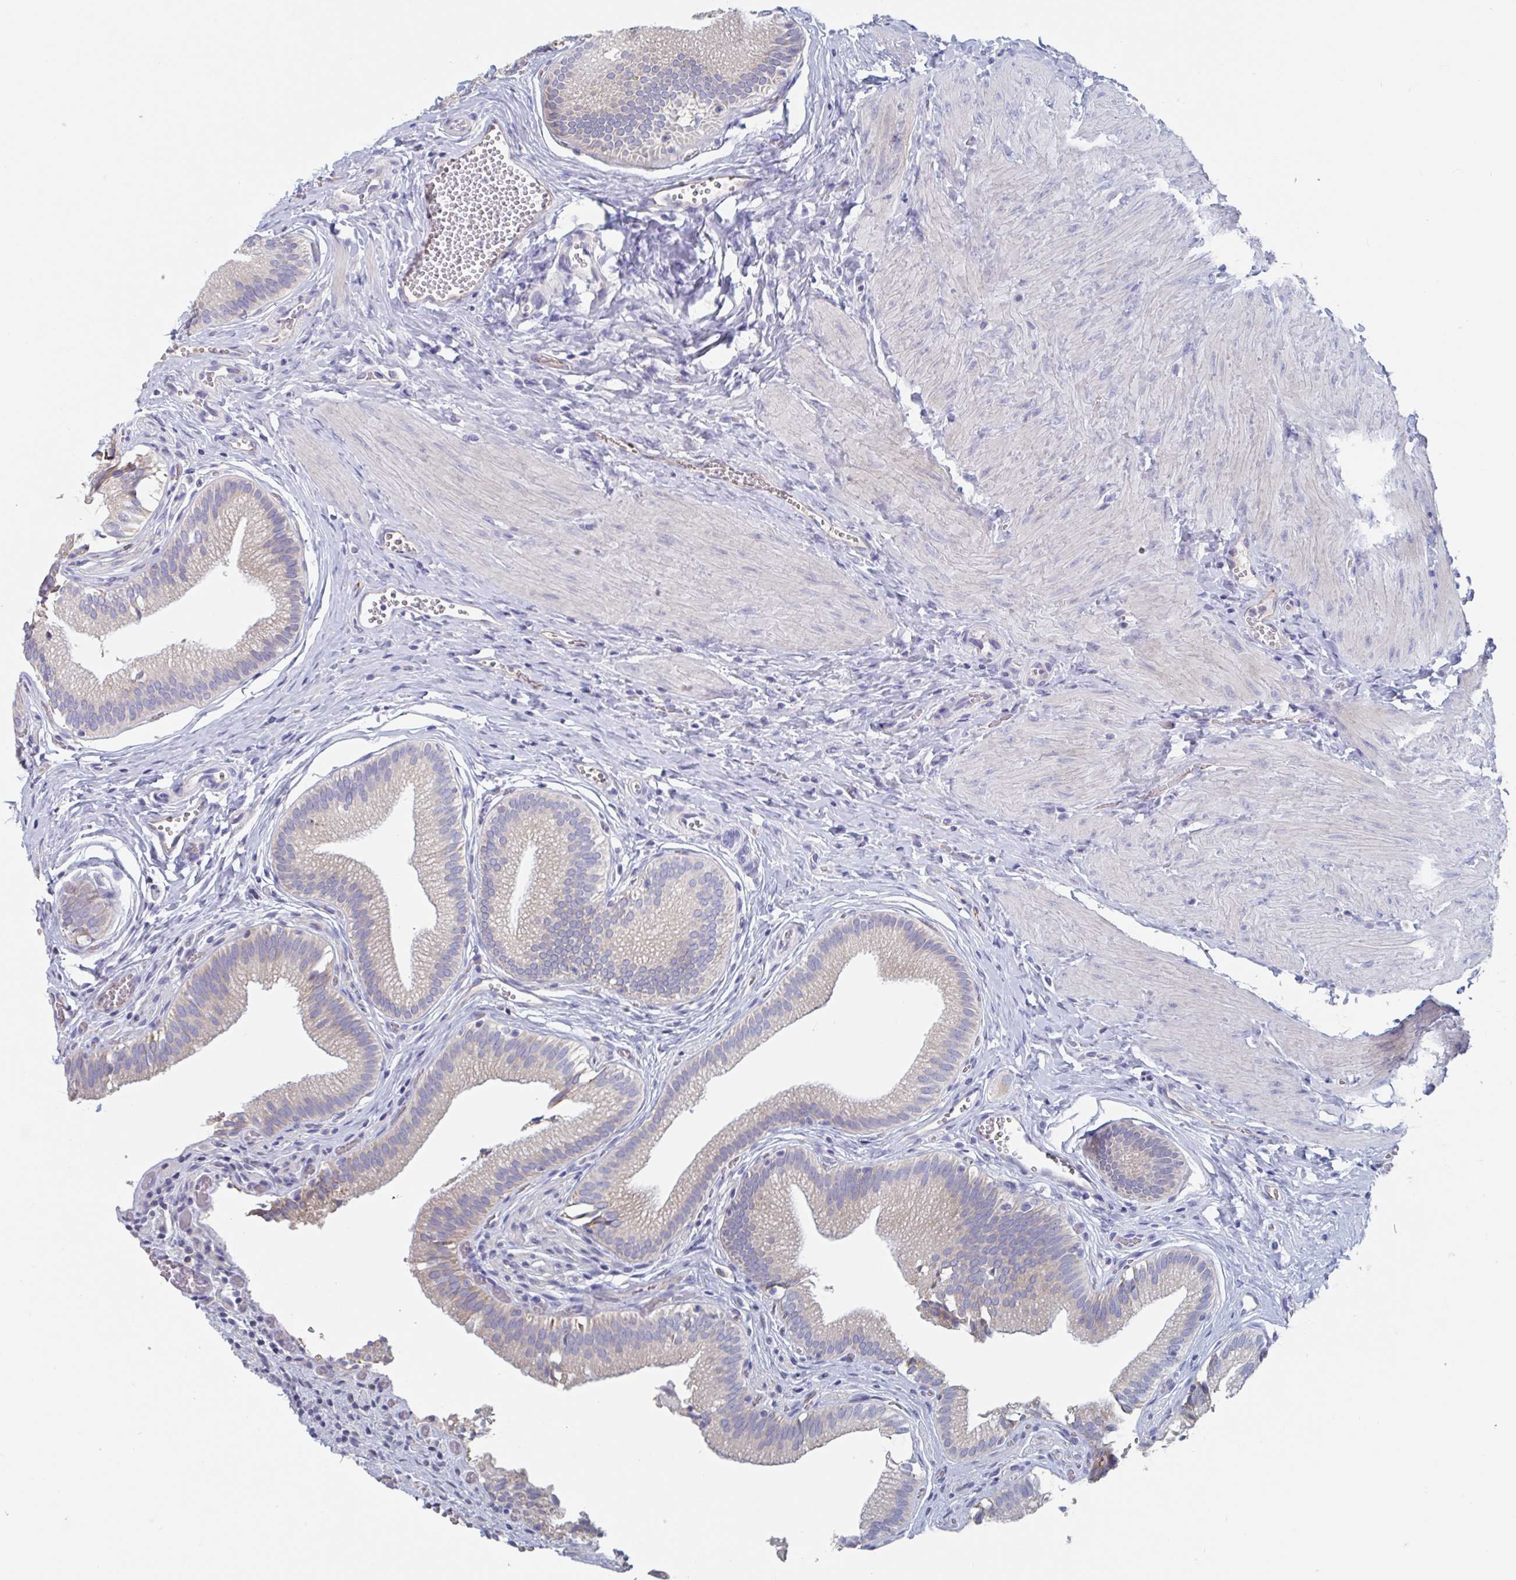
{"staining": {"intensity": "weak", "quantity": "<25%", "location": "cytoplasmic/membranous"}, "tissue": "gallbladder", "cell_type": "Glandular cells", "image_type": "normal", "snomed": [{"axis": "morphology", "description": "Normal tissue, NOS"}, {"axis": "topography", "description": "Gallbladder"}, {"axis": "topography", "description": "Peripheral nerve tissue"}], "caption": "This is a micrograph of IHC staining of normal gallbladder, which shows no expression in glandular cells. The staining is performed using DAB (3,3'-diaminobenzidine) brown chromogen with nuclei counter-stained in using hematoxylin.", "gene": "ABHD16A", "patient": {"sex": "male", "age": 17}}